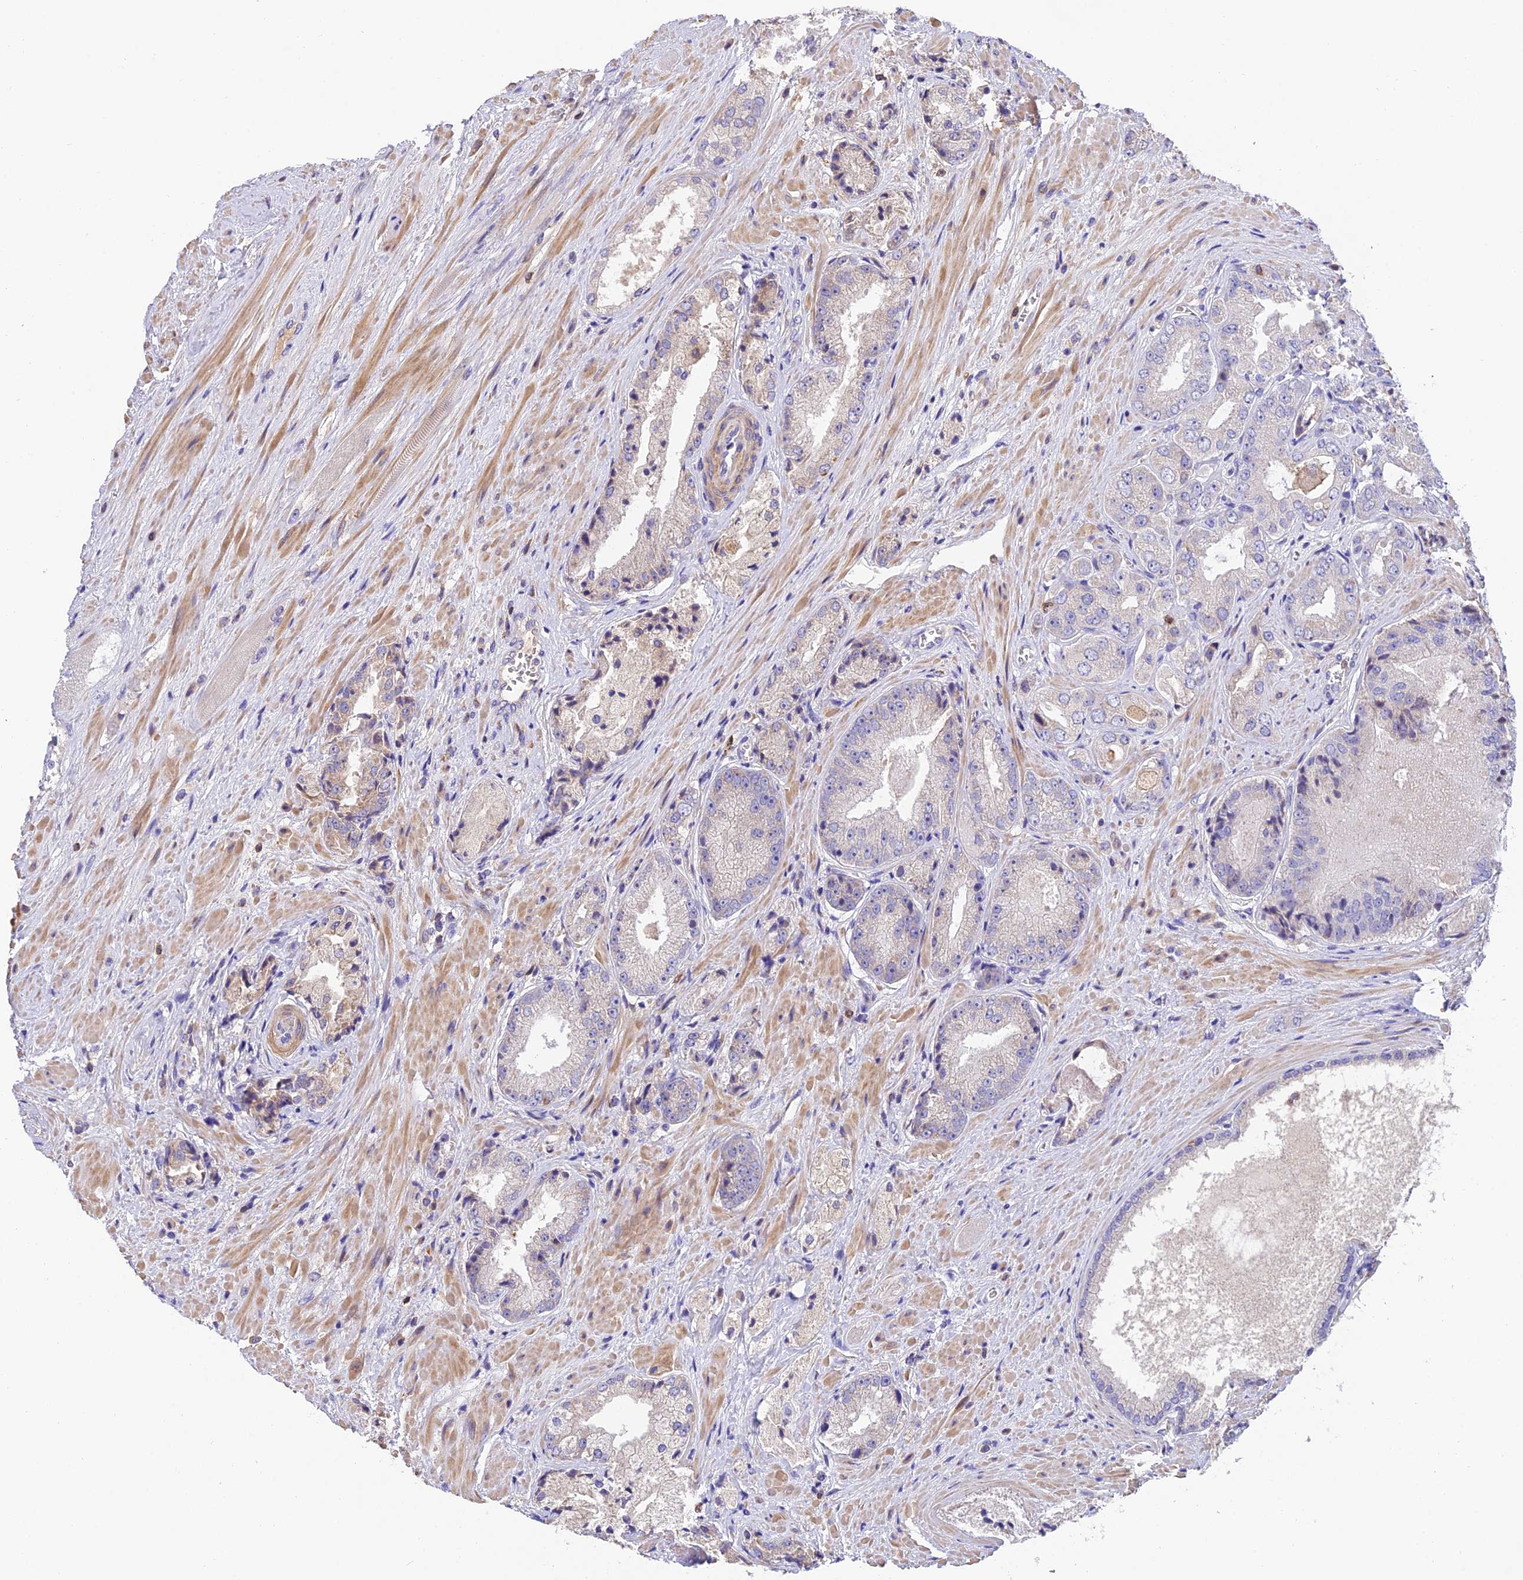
{"staining": {"intensity": "negative", "quantity": "none", "location": "none"}, "tissue": "prostate cancer", "cell_type": "Tumor cells", "image_type": "cancer", "snomed": [{"axis": "morphology", "description": "Adenocarcinoma, High grade"}, {"axis": "topography", "description": "Prostate"}], "caption": "Immunohistochemistry of high-grade adenocarcinoma (prostate) demonstrates no staining in tumor cells.", "gene": "LPXN", "patient": {"sex": "male", "age": 71}}